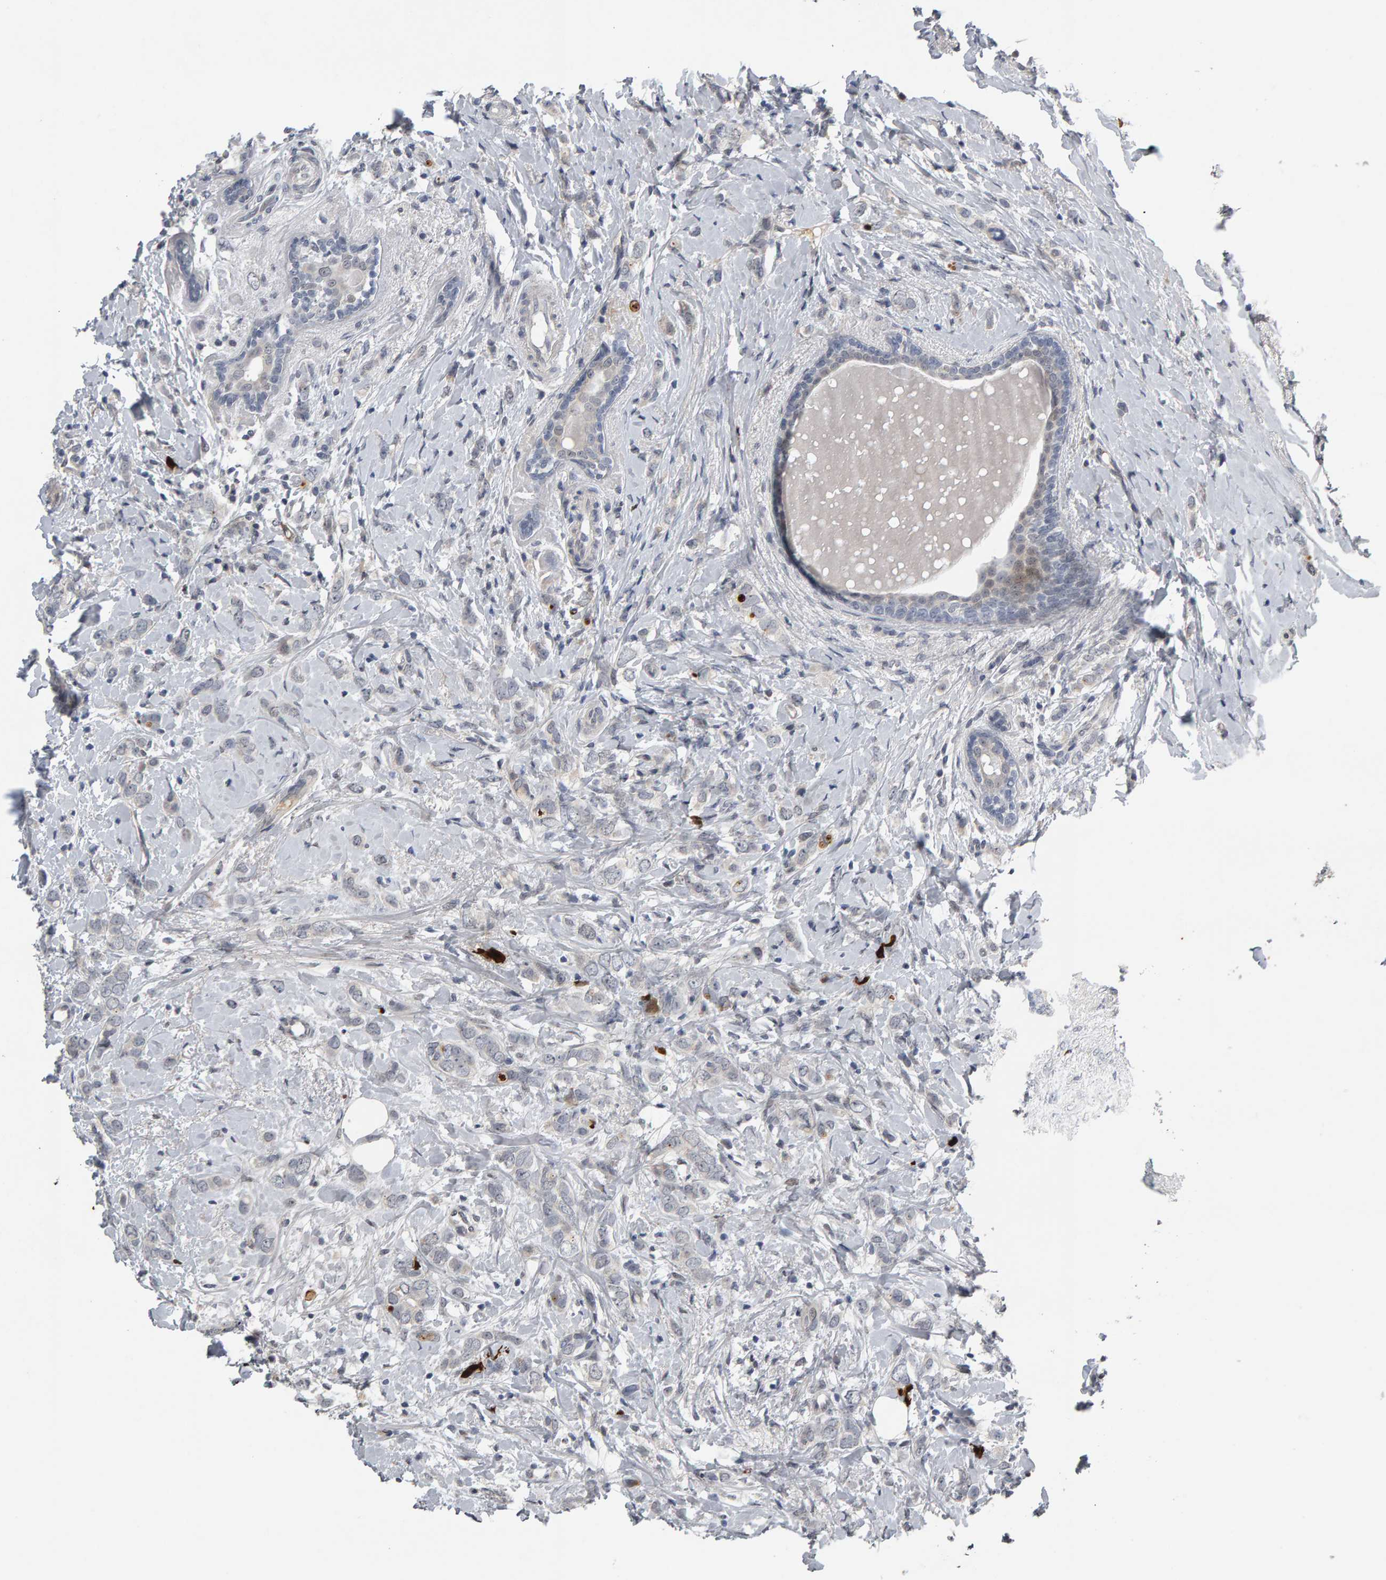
{"staining": {"intensity": "negative", "quantity": "none", "location": "none"}, "tissue": "breast cancer", "cell_type": "Tumor cells", "image_type": "cancer", "snomed": [{"axis": "morphology", "description": "Normal tissue, NOS"}, {"axis": "morphology", "description": "Lobular carcinoma"}, {"axis": "topography", "description": "Breast"}], "caption": "A high-resolution histopathology image shows immunohistochemistry staining of breast lobular carcinoma, which shows no significant positivity in tumor cells. Nuclei are stained in blue.", "gene": "IPO8", "patient": {"sex": "female", "age": 47}}